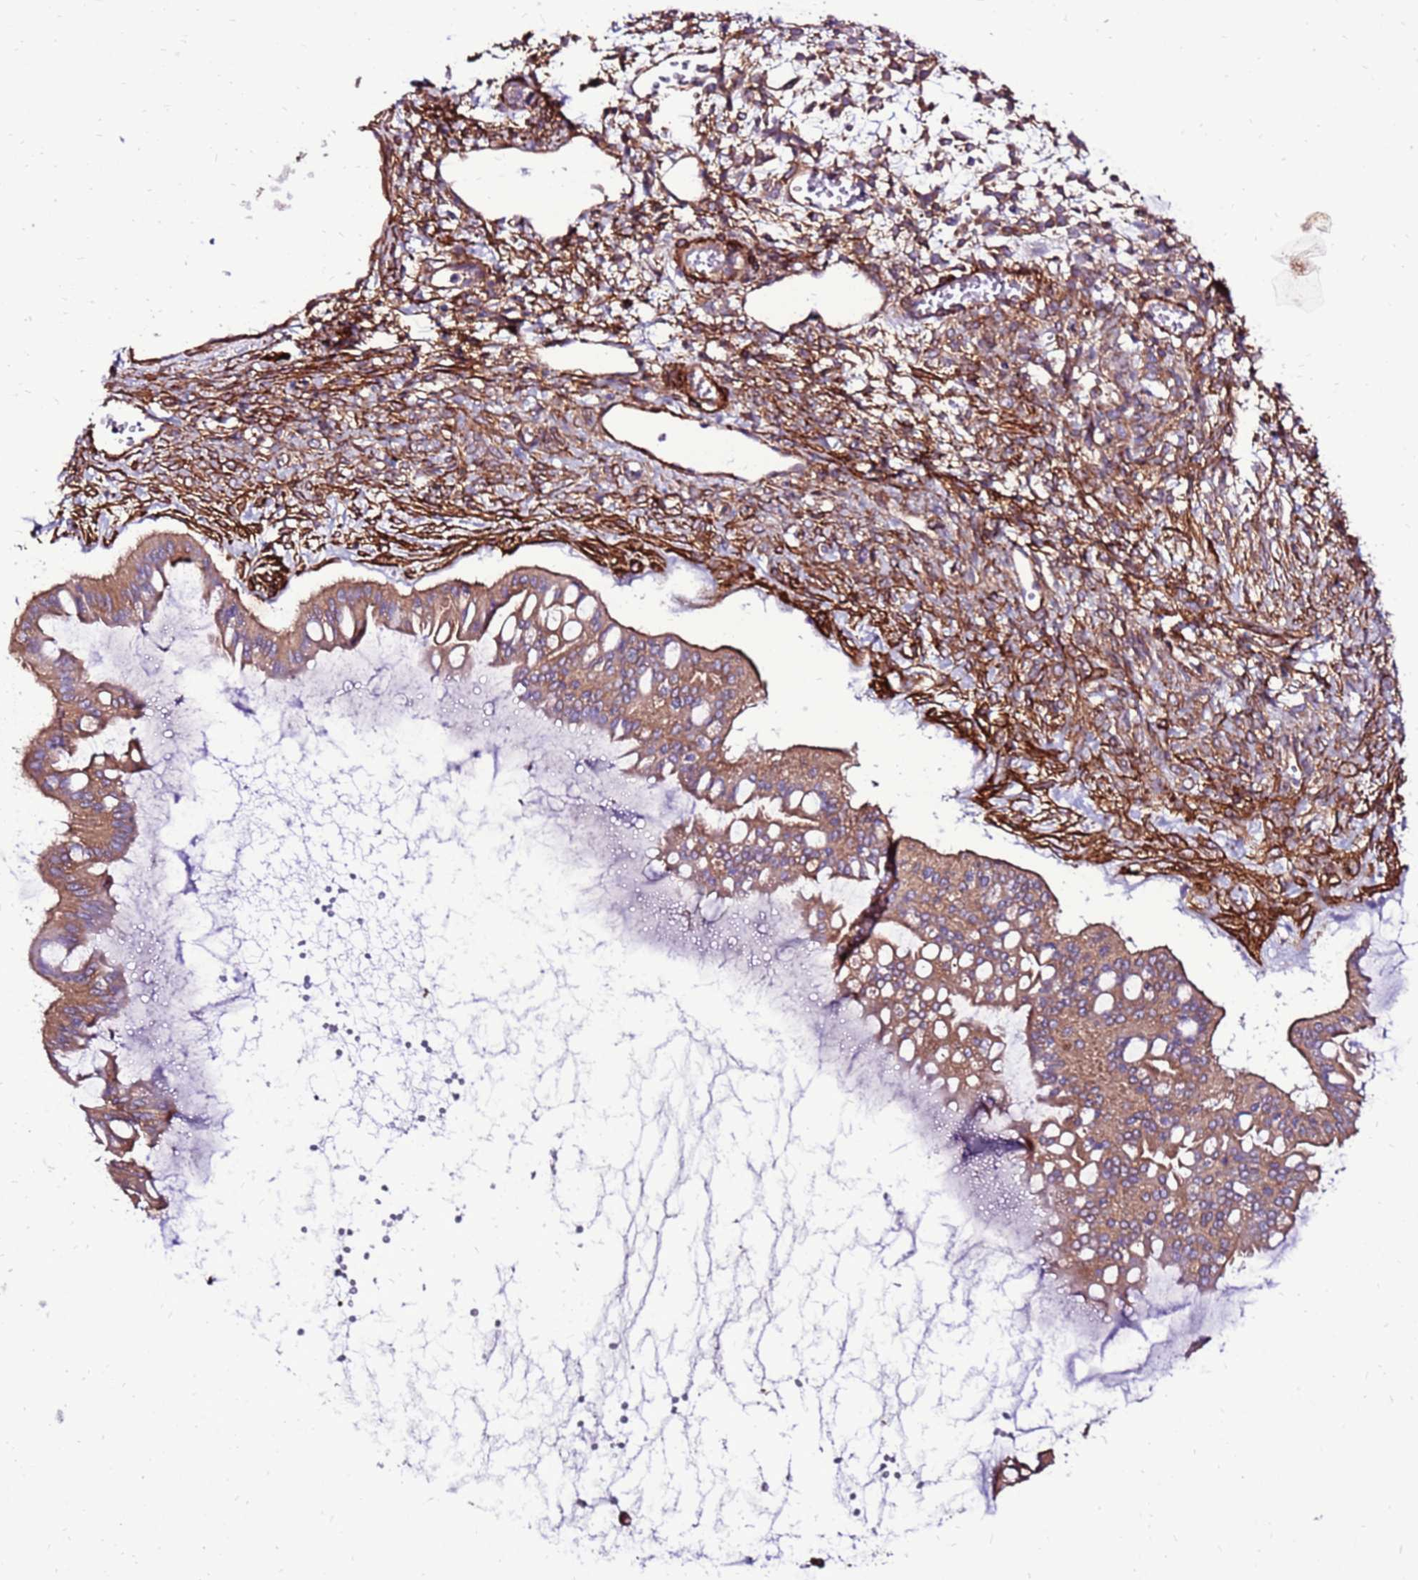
{"staining": {"intensity": "moderate", "quantity": ">75%", "location": "cytoplasmic/membranous"}, "tissue": "ovarian cancer", "cell_type": "Tumor cells", "image_type": "cancer", "snomed": [{"axis": "morphology", "description": "Cystadenocarcinoma, mucinous, NOS"}, {"axis": "topography", "description": "Ovary"}], "caption": "A brown stain shows moderate cytoplasmic/membranous positivity of a protein in mucinous cystadenocarcinoma (ovarian) tumor cells. Immunohistochemistry (ihc) stains the protein of interest in brown and the nuclei are stained blue.", "gene": "EI24", "patient": {"sex": "female", "age": 73}}